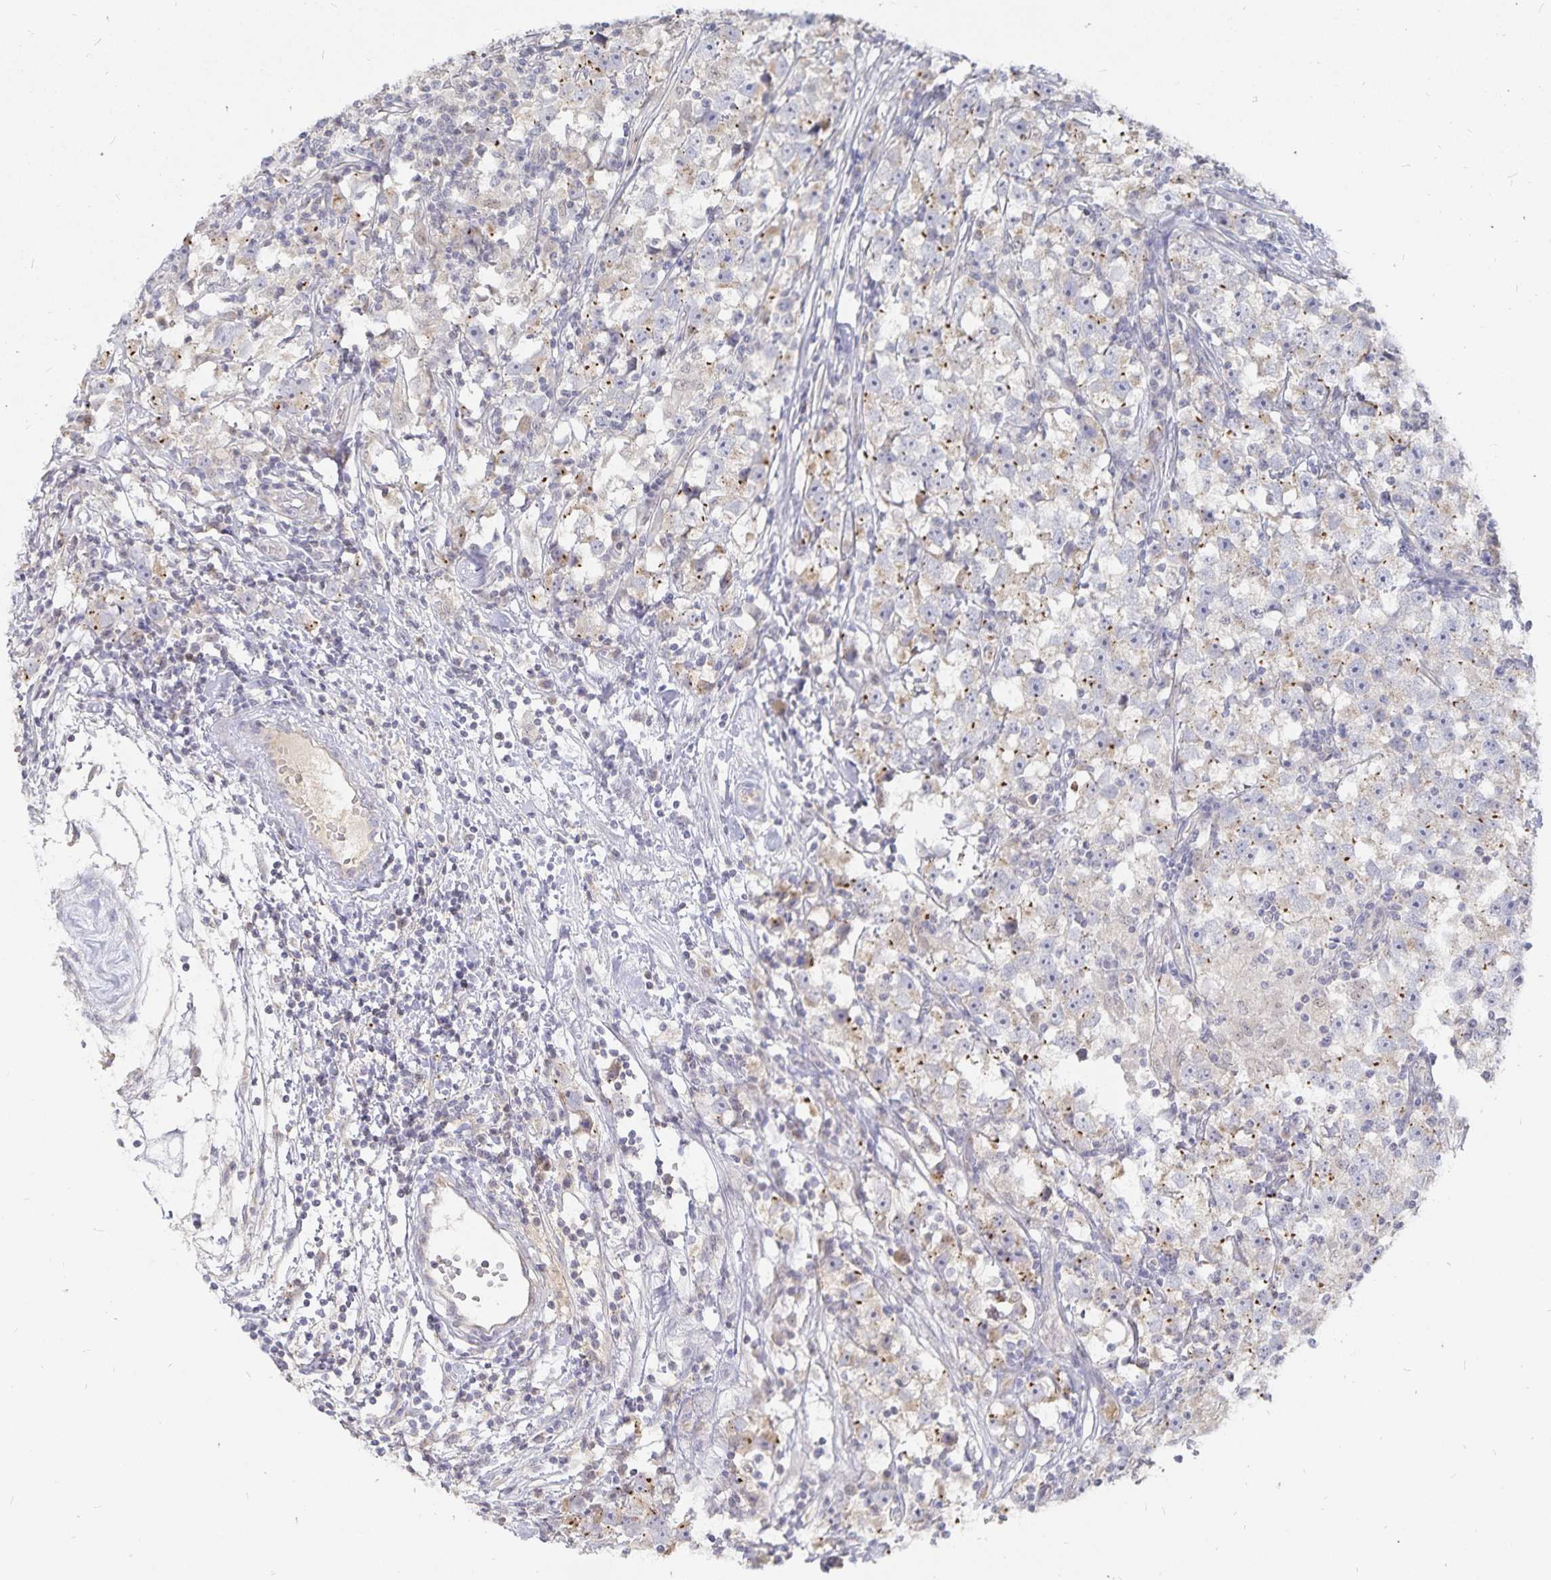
{"staining": {"intensity": "moderate", "quantity": "<25%", "location": "cytoplasmic/membranous"}, "tissue": "testis cancer", "cell_type": "Tumor cells", "image_type": "cancer", "snomed": [{"axis": "morphology", "description": "Seminoma, NOS"}, {"axis": "topography", "description": "Testis"}], "caption": "Protein positivity by IHC displays moderate cytoplasmic/membranous positivity in approximately <25% of tumor cells in seminoma (testis).", "gene": "PKHD1", "patient": {"sex": "male", "age": 33}}